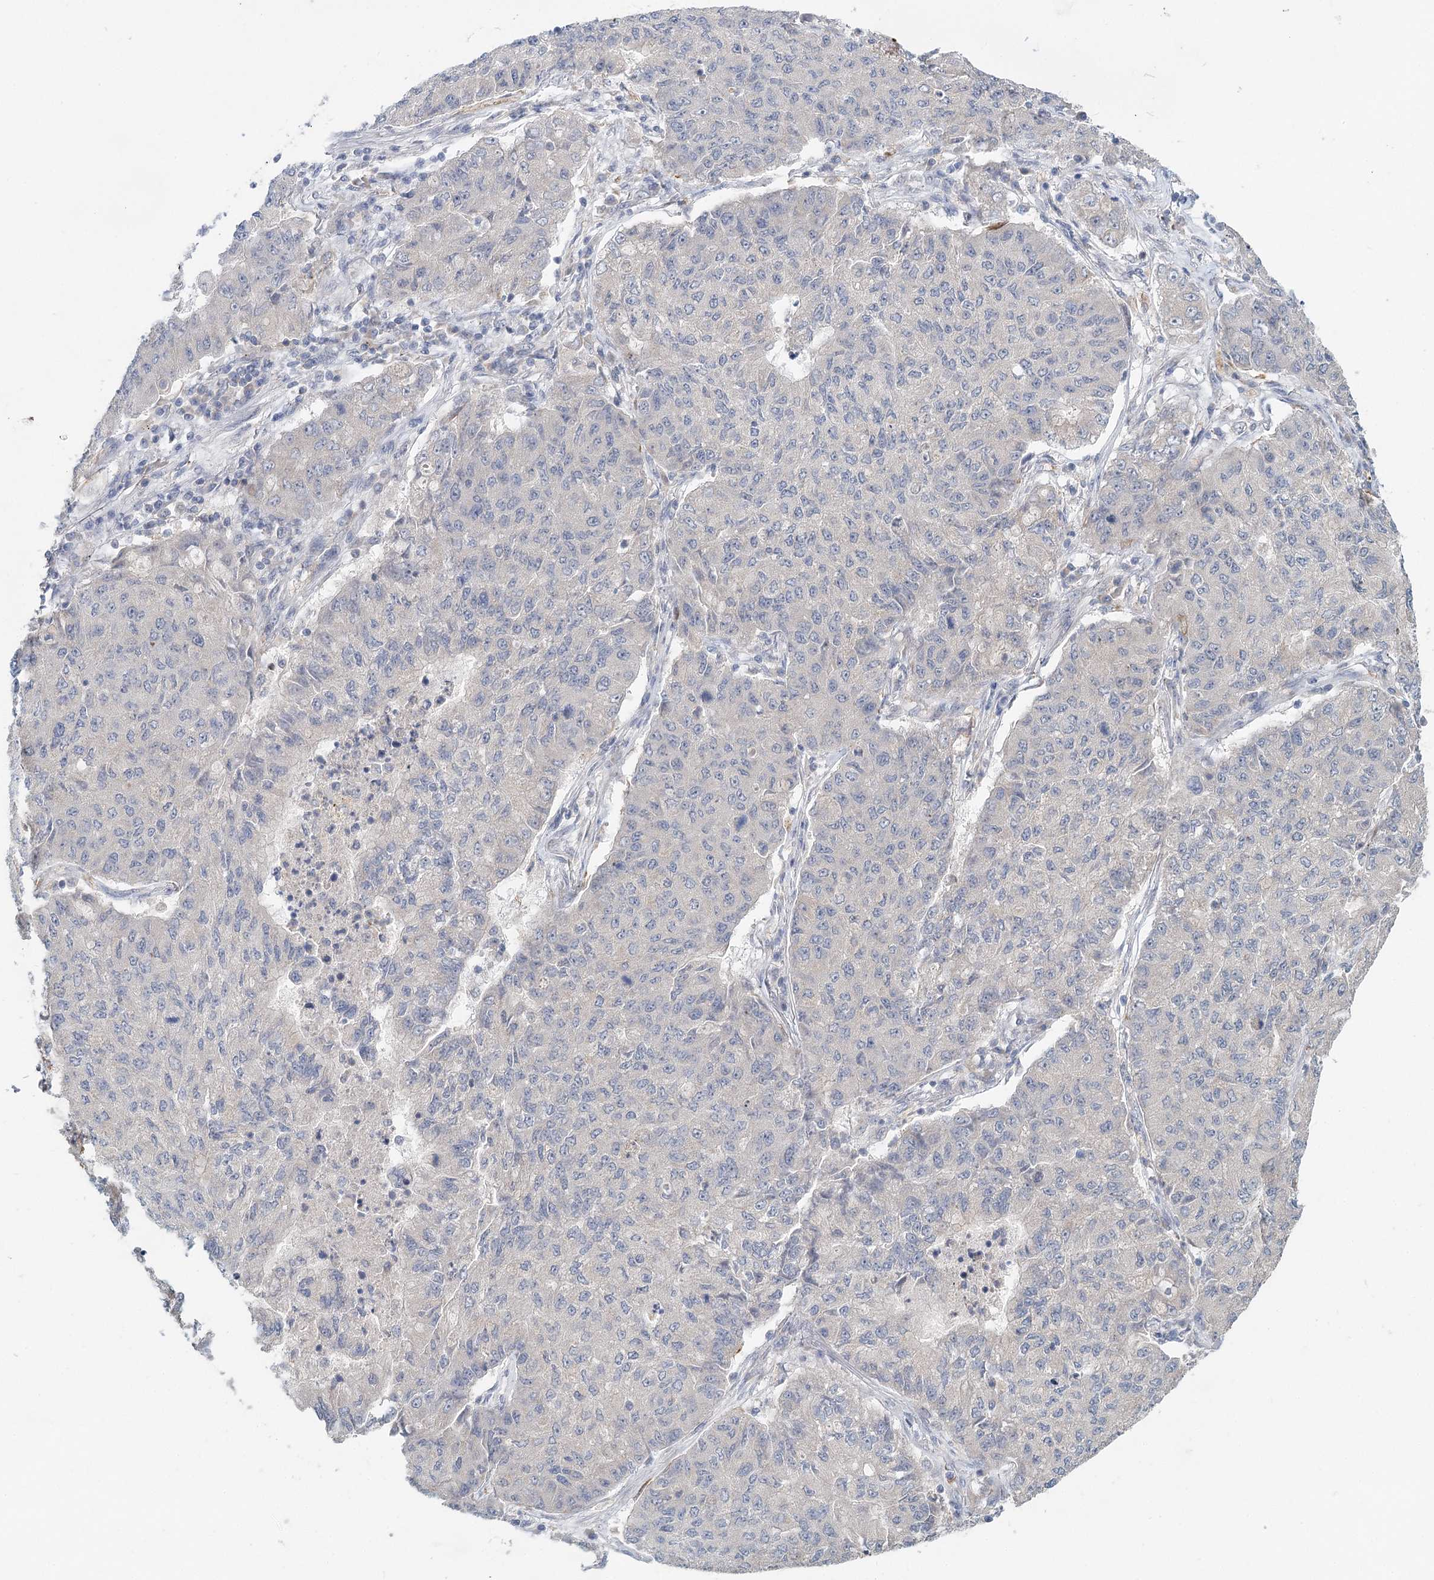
{"staining": {"intensity": "negative", "quantity": "none", "location": "none"}, "tissue": "lung cancer", "cell_type": "Tumor cells", "image_type": "cancer", "snomed": [{"axis": "morphology", "description": "Squamous cell carcinoma, NOS"}, {"axis": "topography", "description": "Lung"}], "caption": "Immunohistochemistry (IHC) histopathology image of neoplastic tissue: human lung cancer (squamous cell carcinoma) stained with DAB reveals no significant protein positivity in tumor cells.", "gene": "FBXO7", "patient": {"sex": "male", "age": 74}}